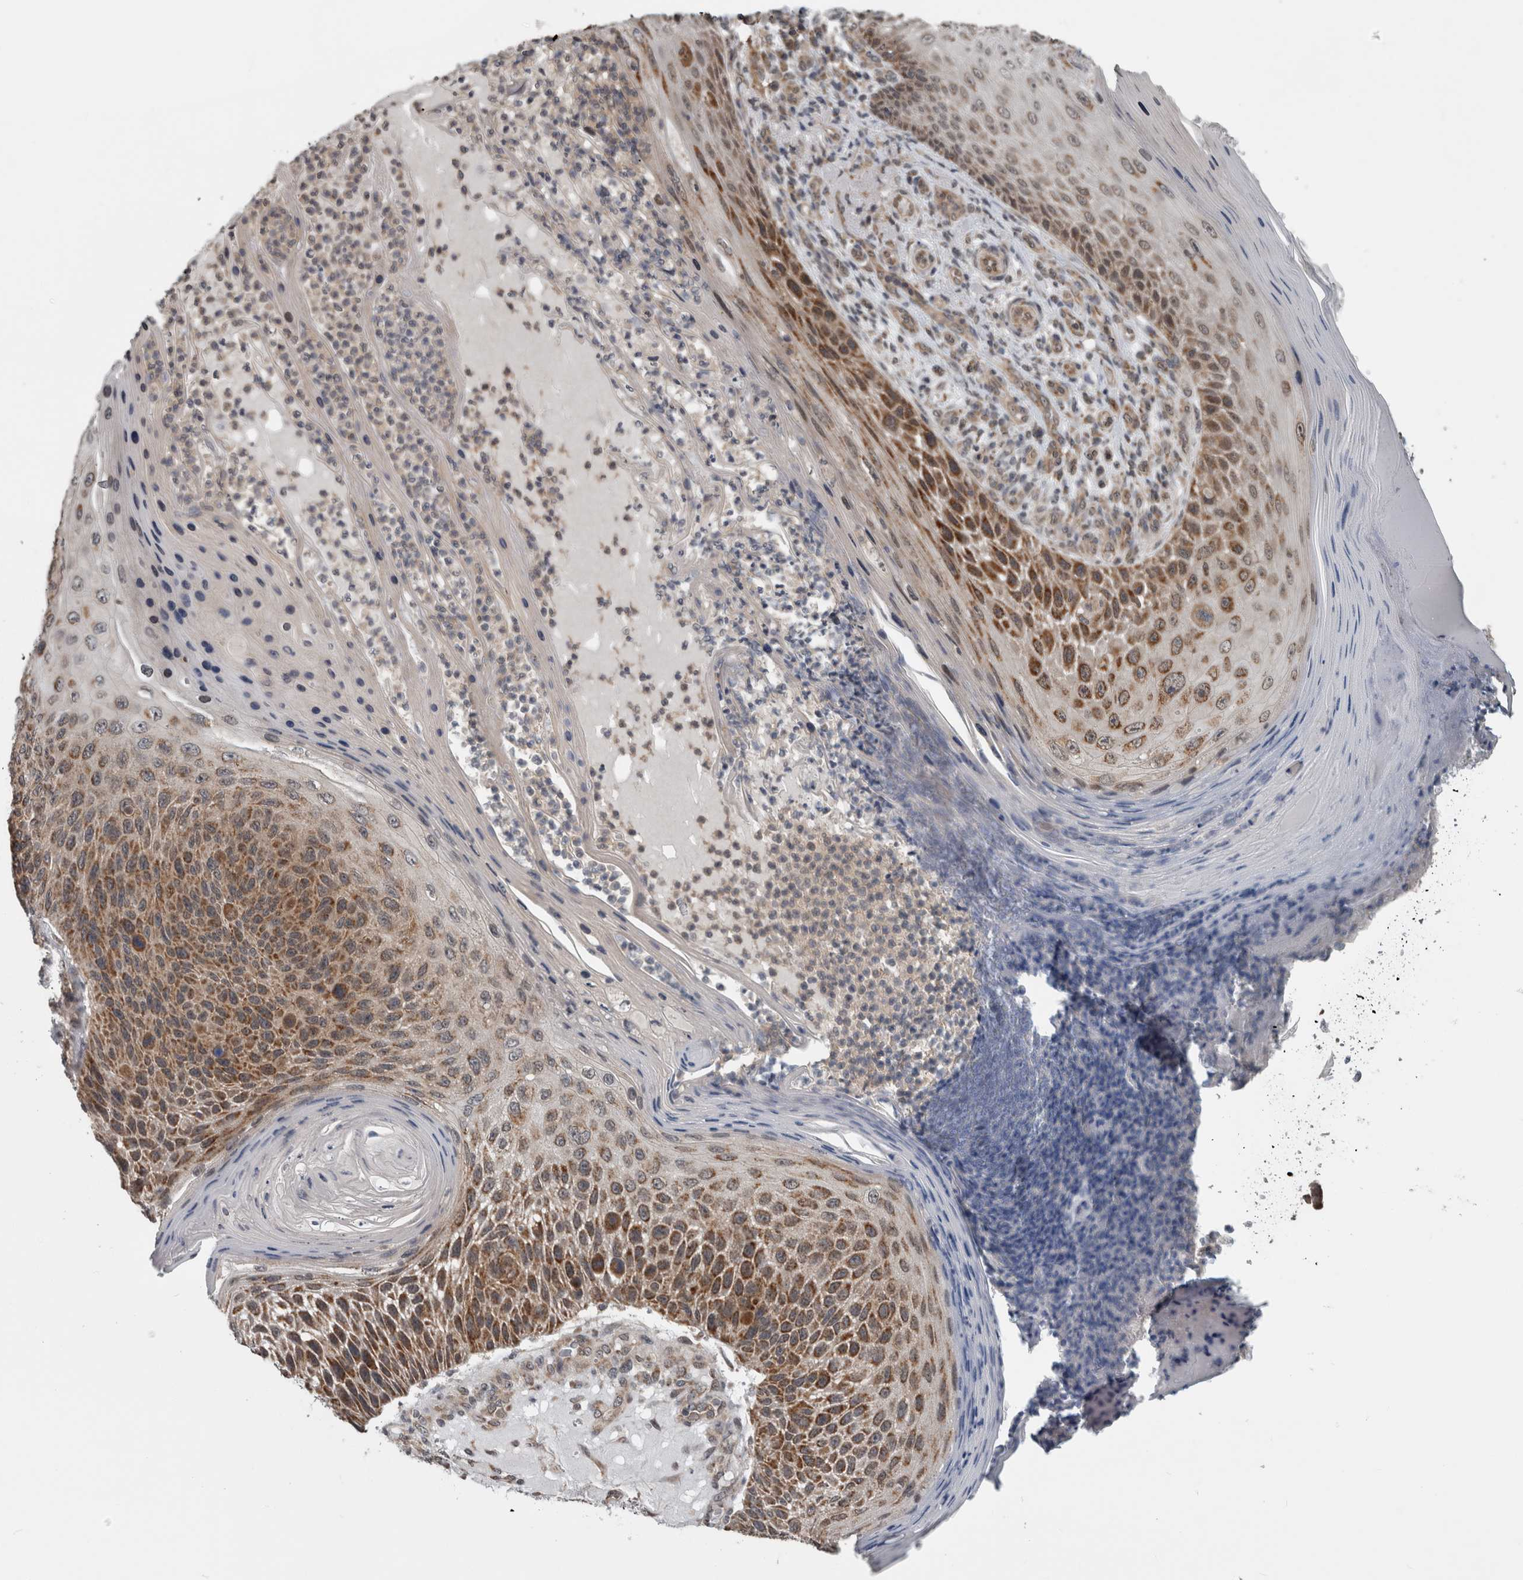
{"staining": {"intensity": "moderate", "quantity": ">75%", "location": "cytoplasmic/membranous"}, "tissue": "skin cancer", "cell_type": "Tumor cells", "image_type": "cancer", "snomed": [{"axis": "morphology", "description": "Squamous cell carcinoma, NOS"}, {"axis": "topography", "description": "Skin"}], "caption": "Moderate cytoplasmic/membranous staining for a protein is identified in approximately >75% of tumor cells of skin cancer using IHC.", "gene": "ENY2", "patient": {"sex": "female", "age": 88}}